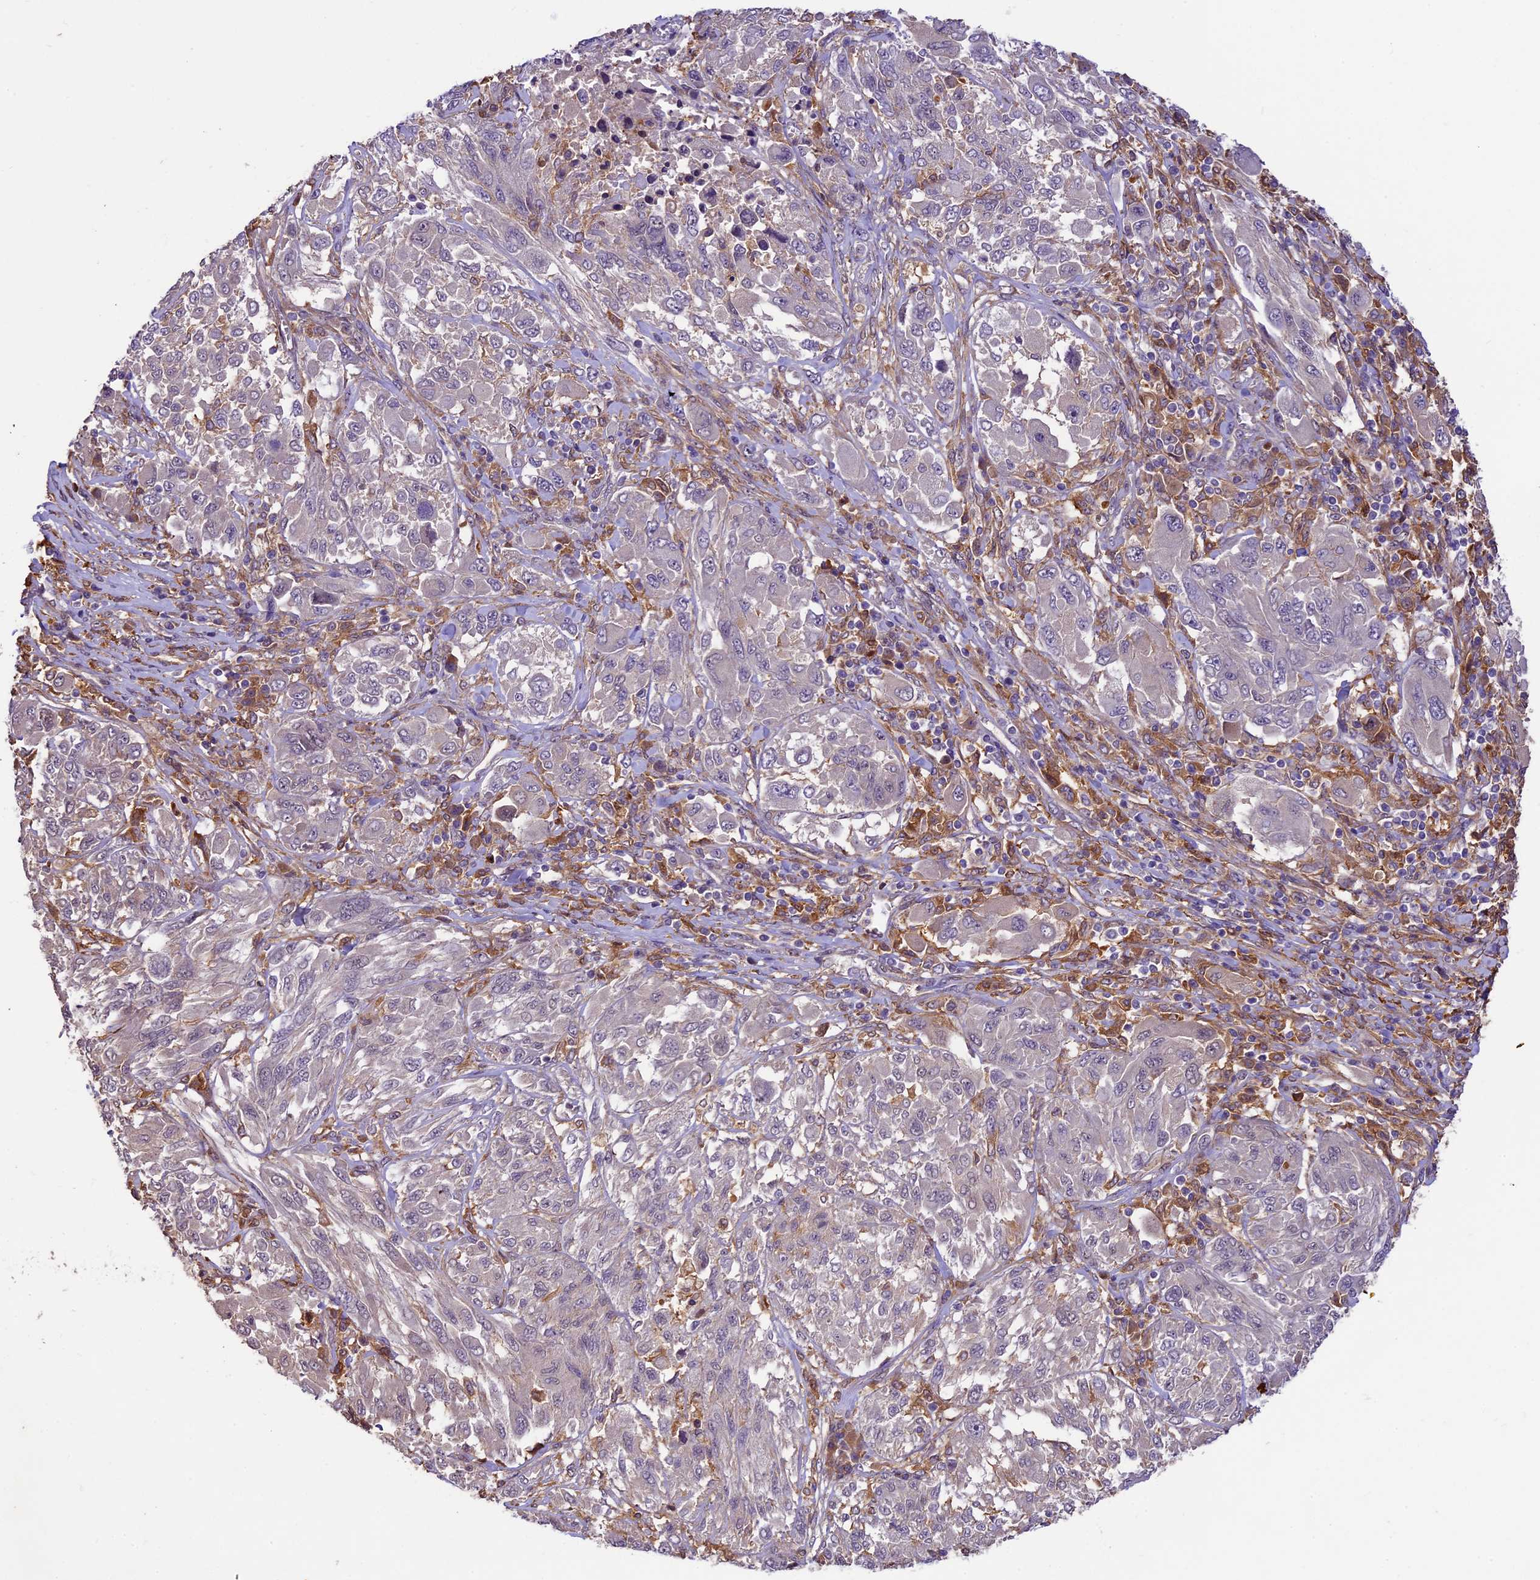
{"staining": {"intensity": "negative", "quantity": "none", "location": "none"}, "tissue": "melanoma", "cell_type": "Tumor cells", "image_type": "cancer", "snomed": [{"axis": "morphology", "description": "Malignant melanoma, NOS"}, {"axis": "topography", "description": "Skin"}], "caption": "The image exhibits no staining of tumor cells in melanoma. (Stains: DAB IHC with hematoxylin counter stain, Microscopy: brightfield microscopy at high magnification).", "gene": "NEK8", "patient": {"sex": "female", "age": 91}}